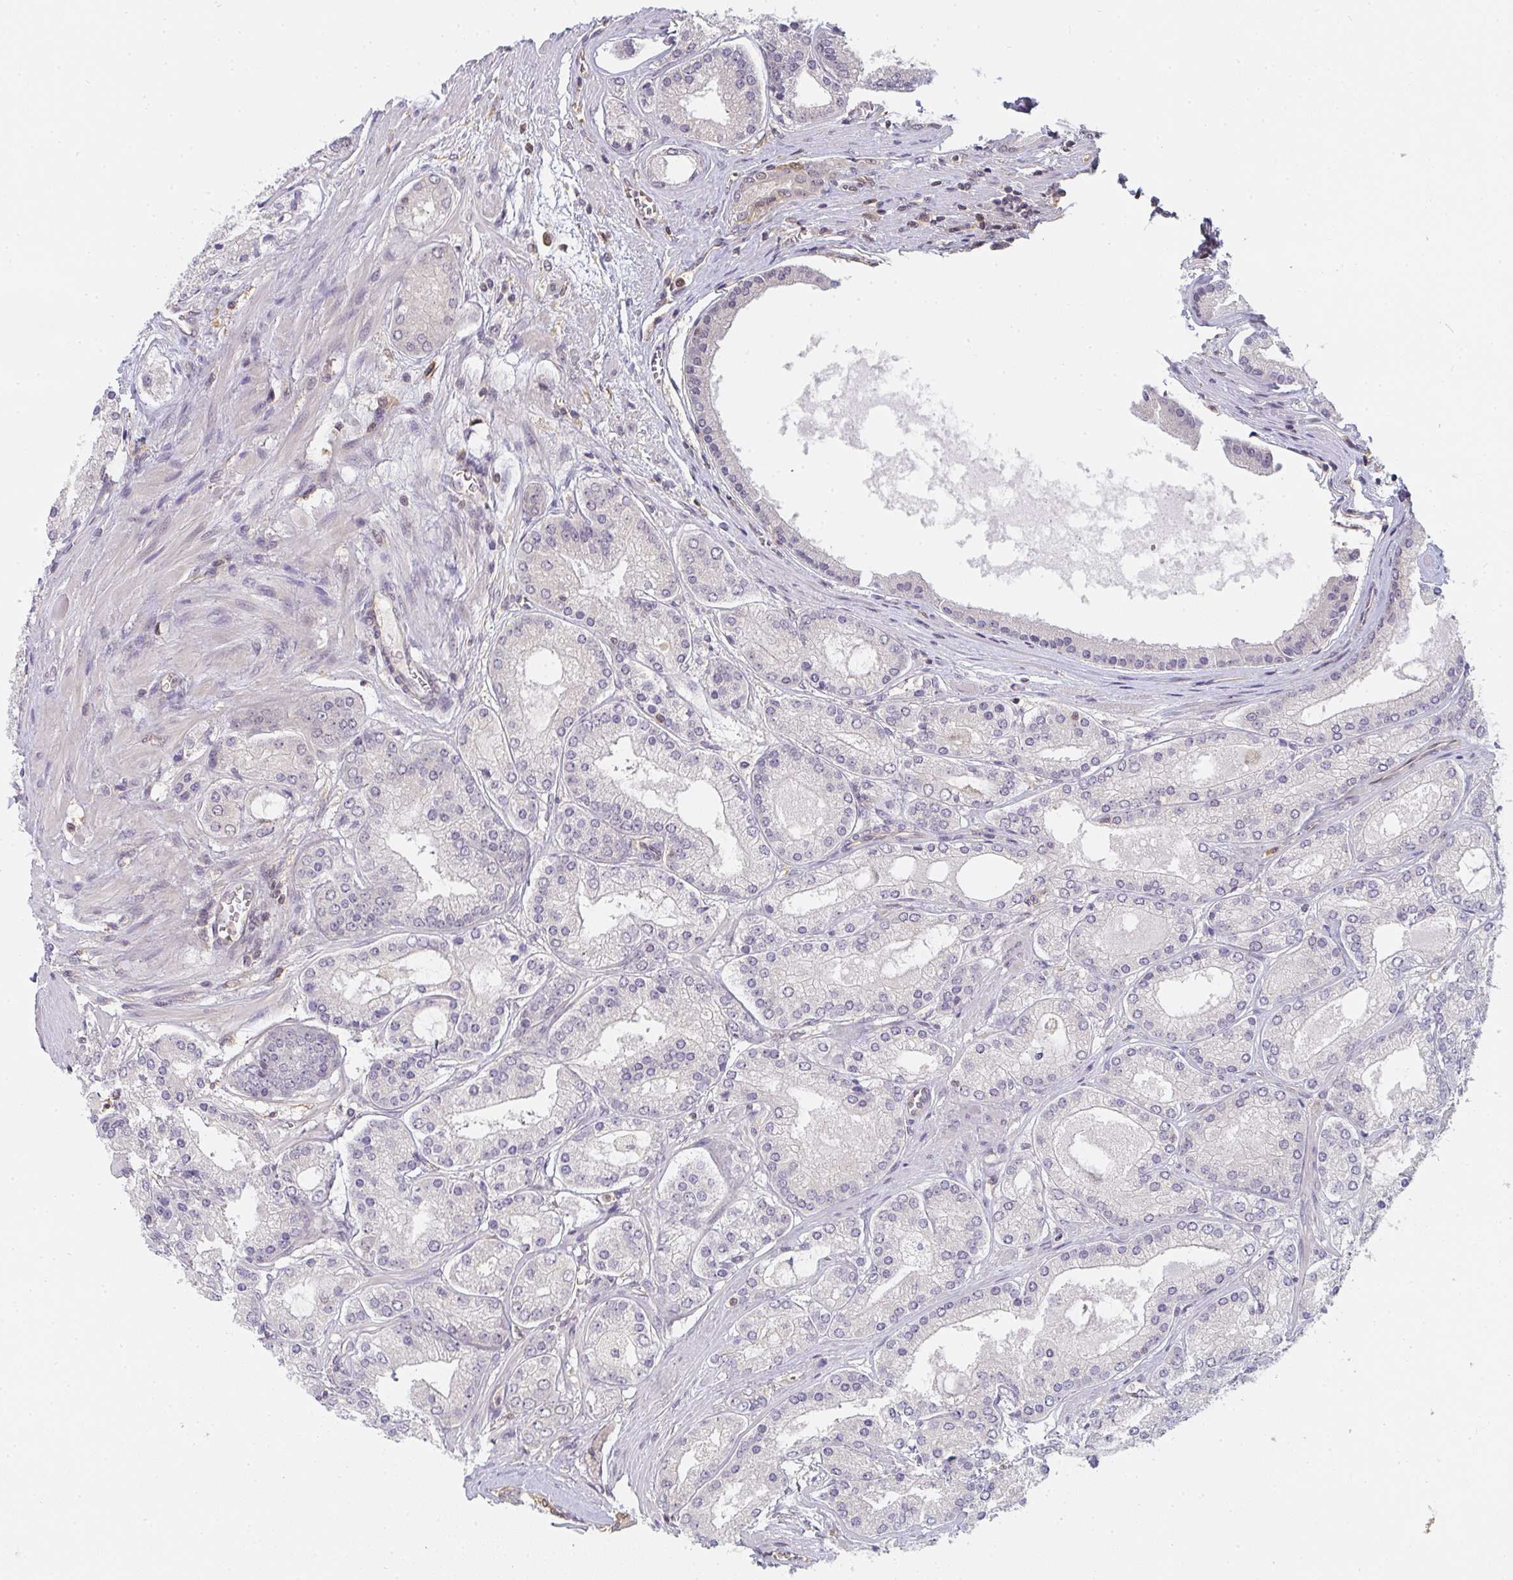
{"staining": {"intensity": "negative", "quantity": "none", "location": "none"}, "tissue": "prostate cancer", "cell_type": "Tumor cells", "image_type": "cancer", "snomed": [{"axis": "morphology", "description": "Adenocarcinoma, High grade"}, {"axis": "topography", "description": "Prostate"}], "caption": "Prostate cancer (adenocarcinoma (high-grade)) stained for a protein using immunohistochemistry reveals no positivity tumor cells.", "gene": "GSDMB", "patient": {"sex": "male", "age": 67}}